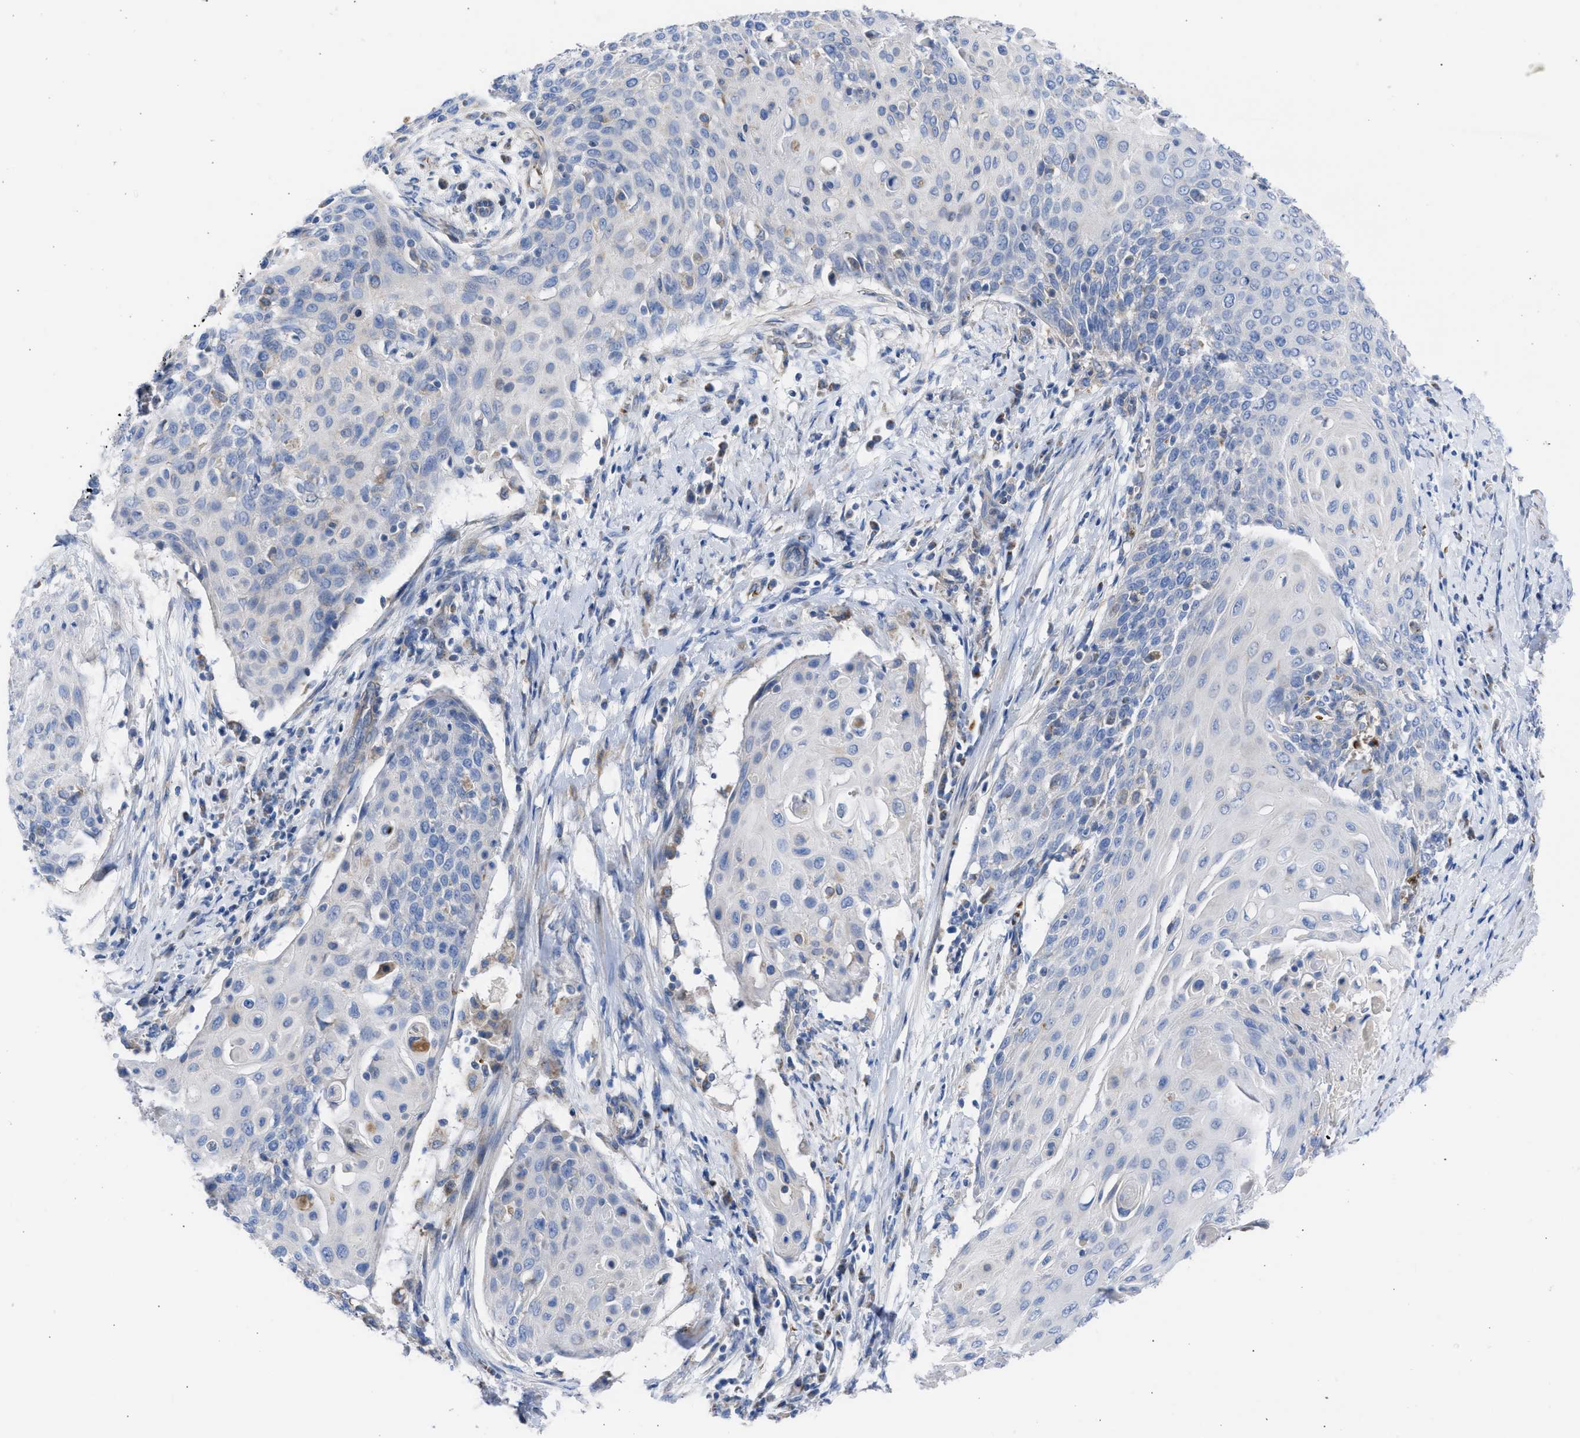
{"staining": {"intensity": "weak", "quantity": "<25%", "location": "cytoplasmic/membranous"}, "tissue": "cervical cancer", "cell_type": "Tumor cells", "image_type": "cancer", "snomed": [{"axis": "morphology", "description": "Squamous cell carcinoma, NOS"}, {"axis": "topography", "description": "Cervix"}], "caption": "IHC photomicrograph of neoplastic tissue: human cervical squamous cell carcinoma stained with DAB (3,3'-diaminobenzidine) demonstrates no significant protein positivity in tumor cells.", "gene": "BTG3", "patient": {"sex": "female", "age": 39}}